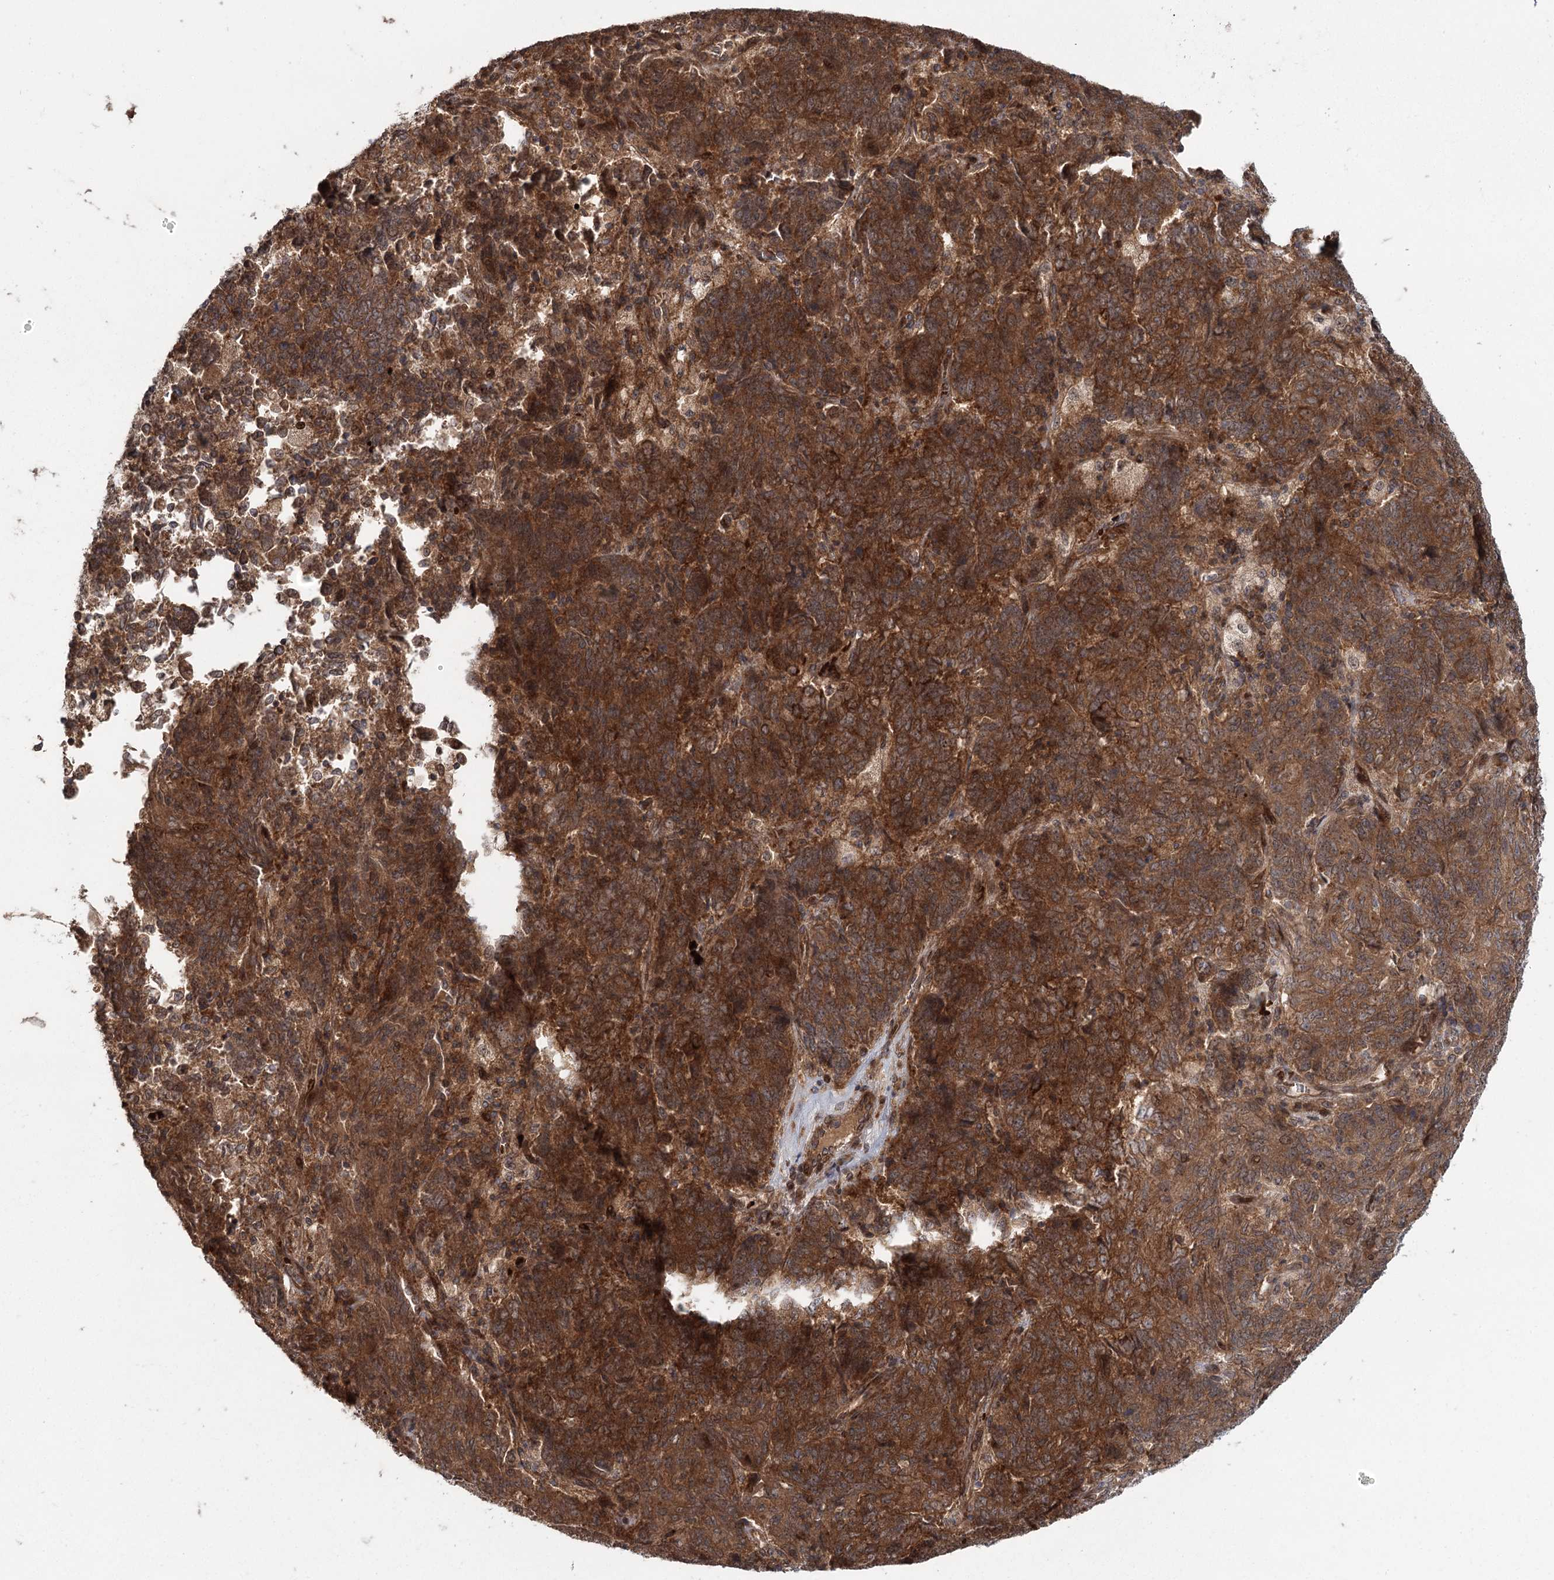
{"staining": {"intensity": "strong", "quantity": ">75%", "location": "cytoplasmic/membranous"}, "tissue": "endometrial cancer", "cell_type": "Tumor cells", "image_type": "cancer", "snomed": [{"axis": "morphology", "description": "Adenocarcinoma, NOS"}, {"axis": "topography", "description": "Endometrium"}], "caption": "High-power microscopy captured an immunohistochemistry image of endometrial cancer, revealing strong cytoplasmic/membranous positivity in about >75% of tumor cells.", "gene": "RAPGEF6", "patient": {"sex": "female", "age": 80}}